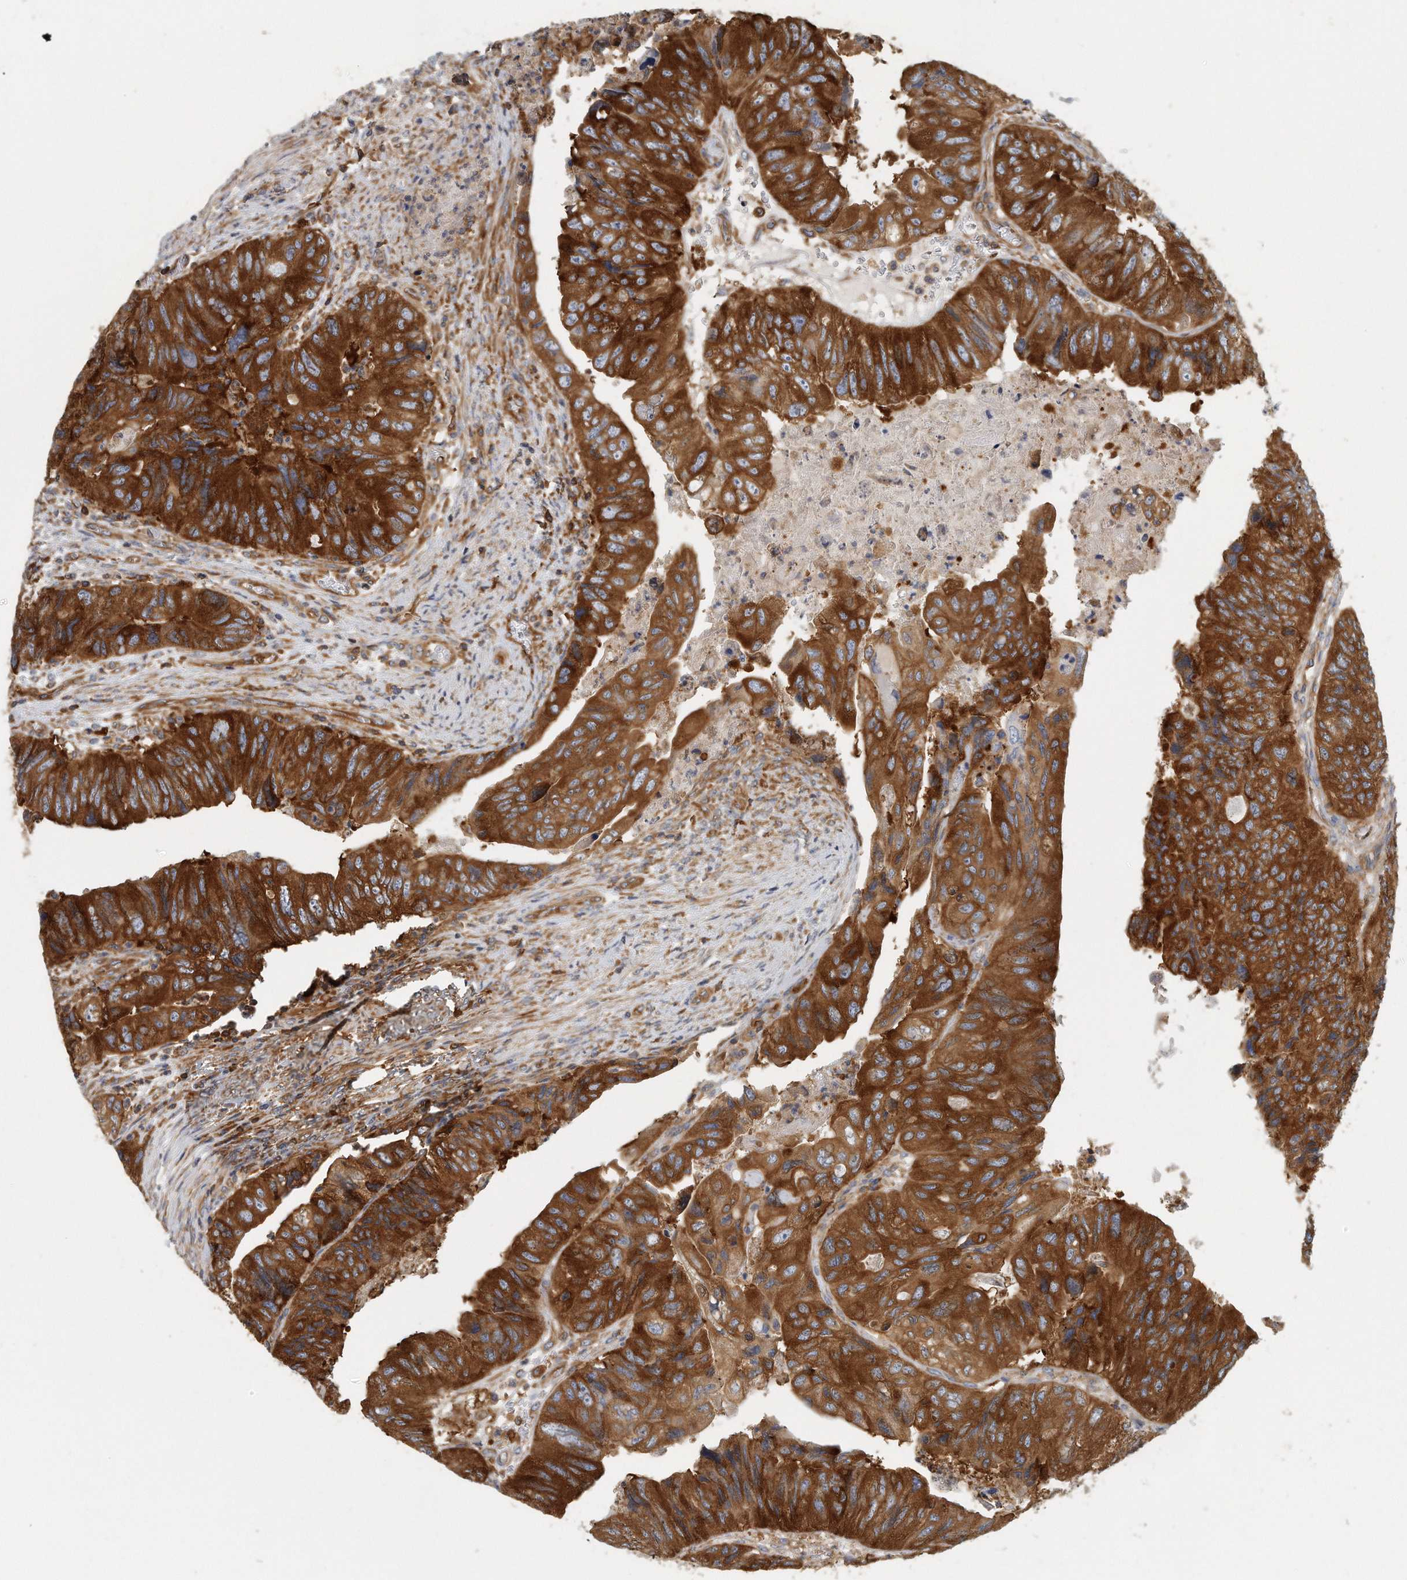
{"staining": {"intensity": "strong", "quantity": ">75%", "location": "cytoplasmic/membranous"}, "tissue": "colorectal cancer", "cell_type": "Tumor cells", "image_type": "cancer", "snomed": [{"axis": "morphology", "description": "Adenocarcinoma, NOS"}, {"axis": "topography", "description": "Rectum"}], "caption": "Immunohistochemistry (IHC) staining of adenocarcinoma (colorectal), which exhibits high levels of strong cytoplasmic/membranous positivity in approximately >75% of tumor cells indicating strong cytoplasmic/membranous protein expression. The staining was performed using DAB (brown) for protein detection and nuclei were counterstained in hematoxylin (blue).", "gene": "EIF3I", "patient": {"sex": "male", "age": 63}}